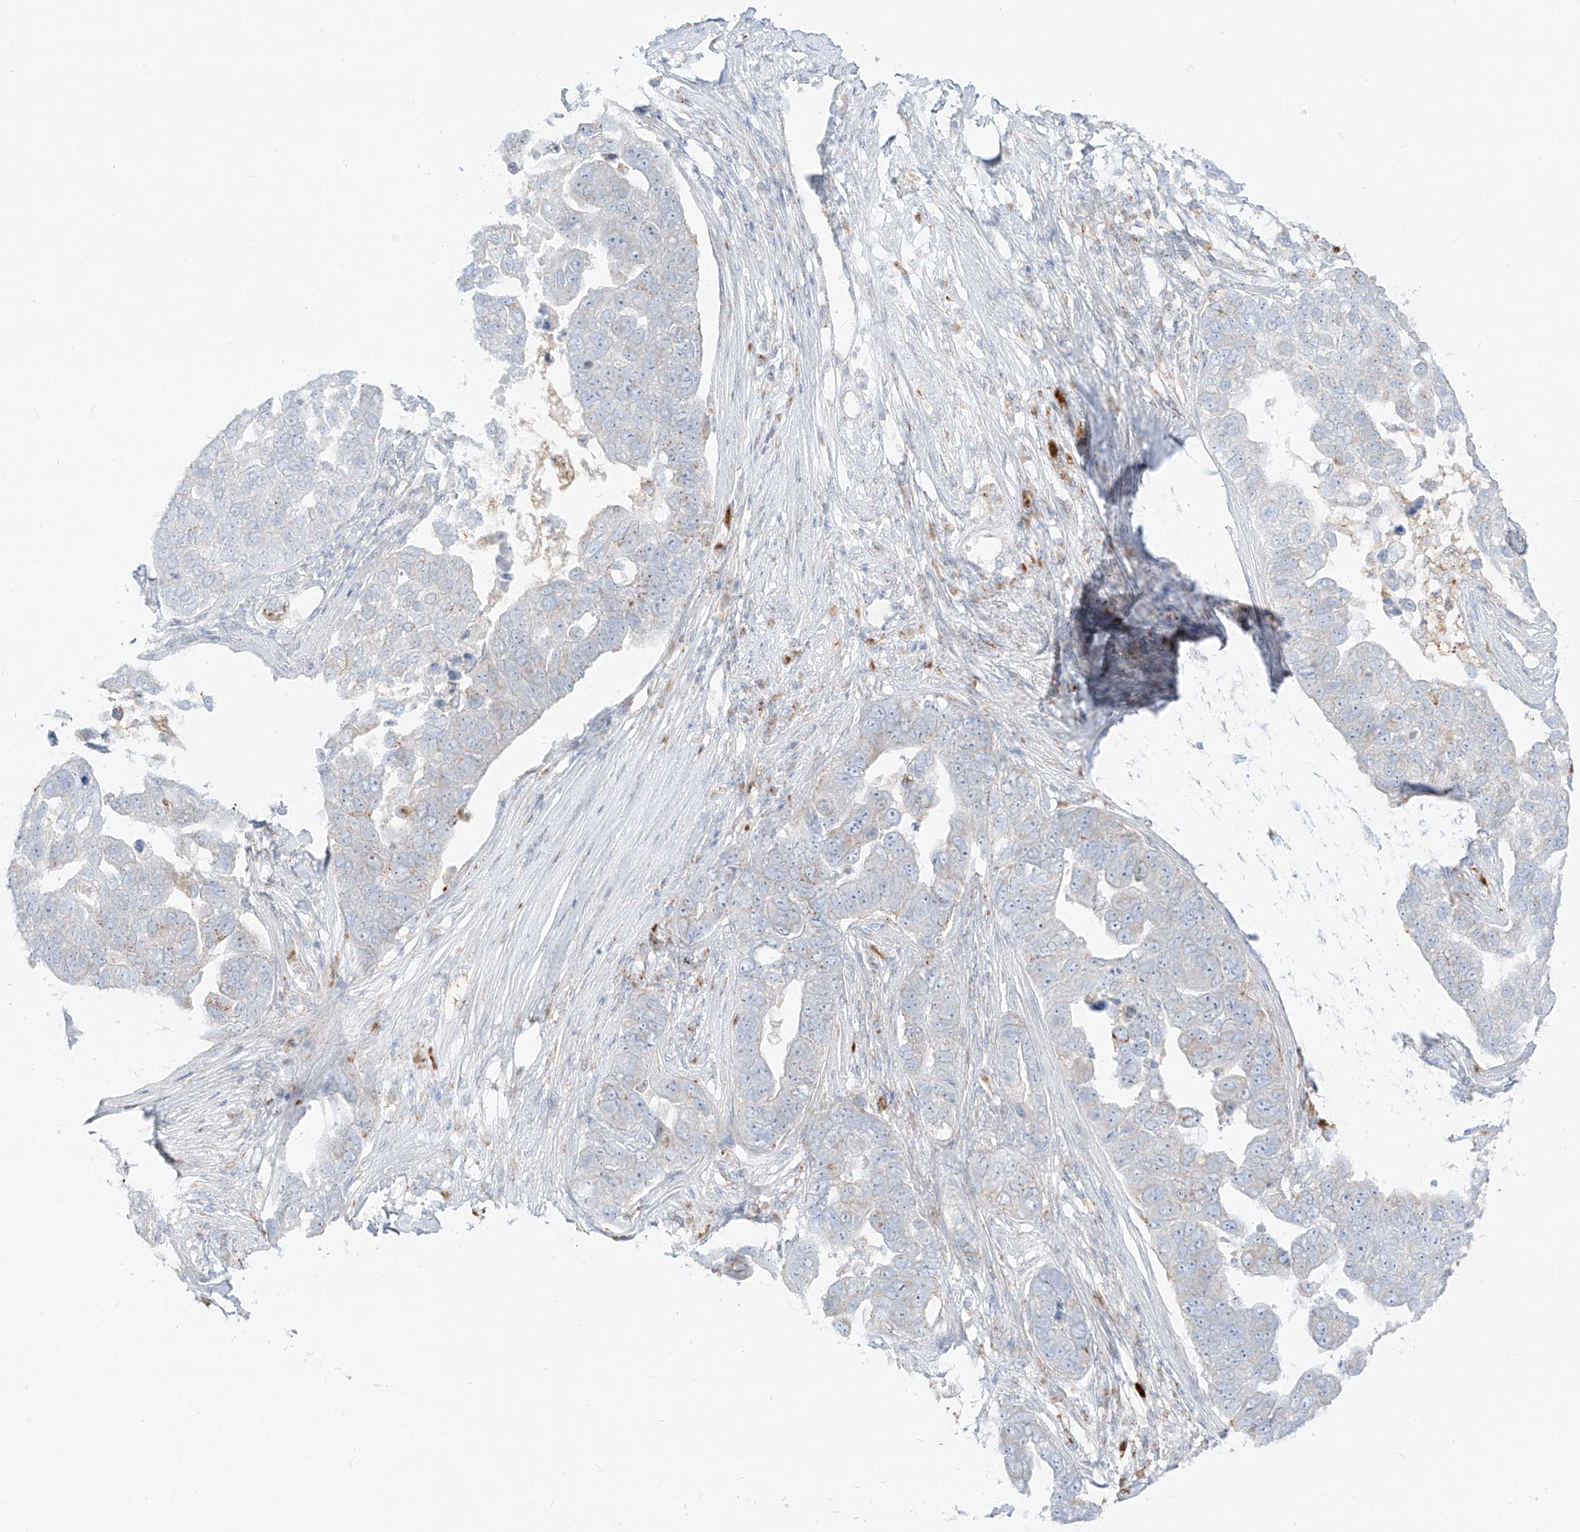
{"staining": {"intensity": "negative", "quantity": "none", "location": "none"}, "tissue": "pancreatic cancer", "cell_type": "Tumor cells", "image_type": "cancer", "snomed": [{"axis": "morphology", "description": "Adenocarcinoma, NOS"}, {"axis": "topography", "description": "Pancreas"}], "caption": "Human pancreatic cancer stained for a protein using immunohistochemistry (IHC) demonstrates no staining in tumor cells.", "gene": "SLC35F6", "patient": {"sex": "female", "age": 61}}